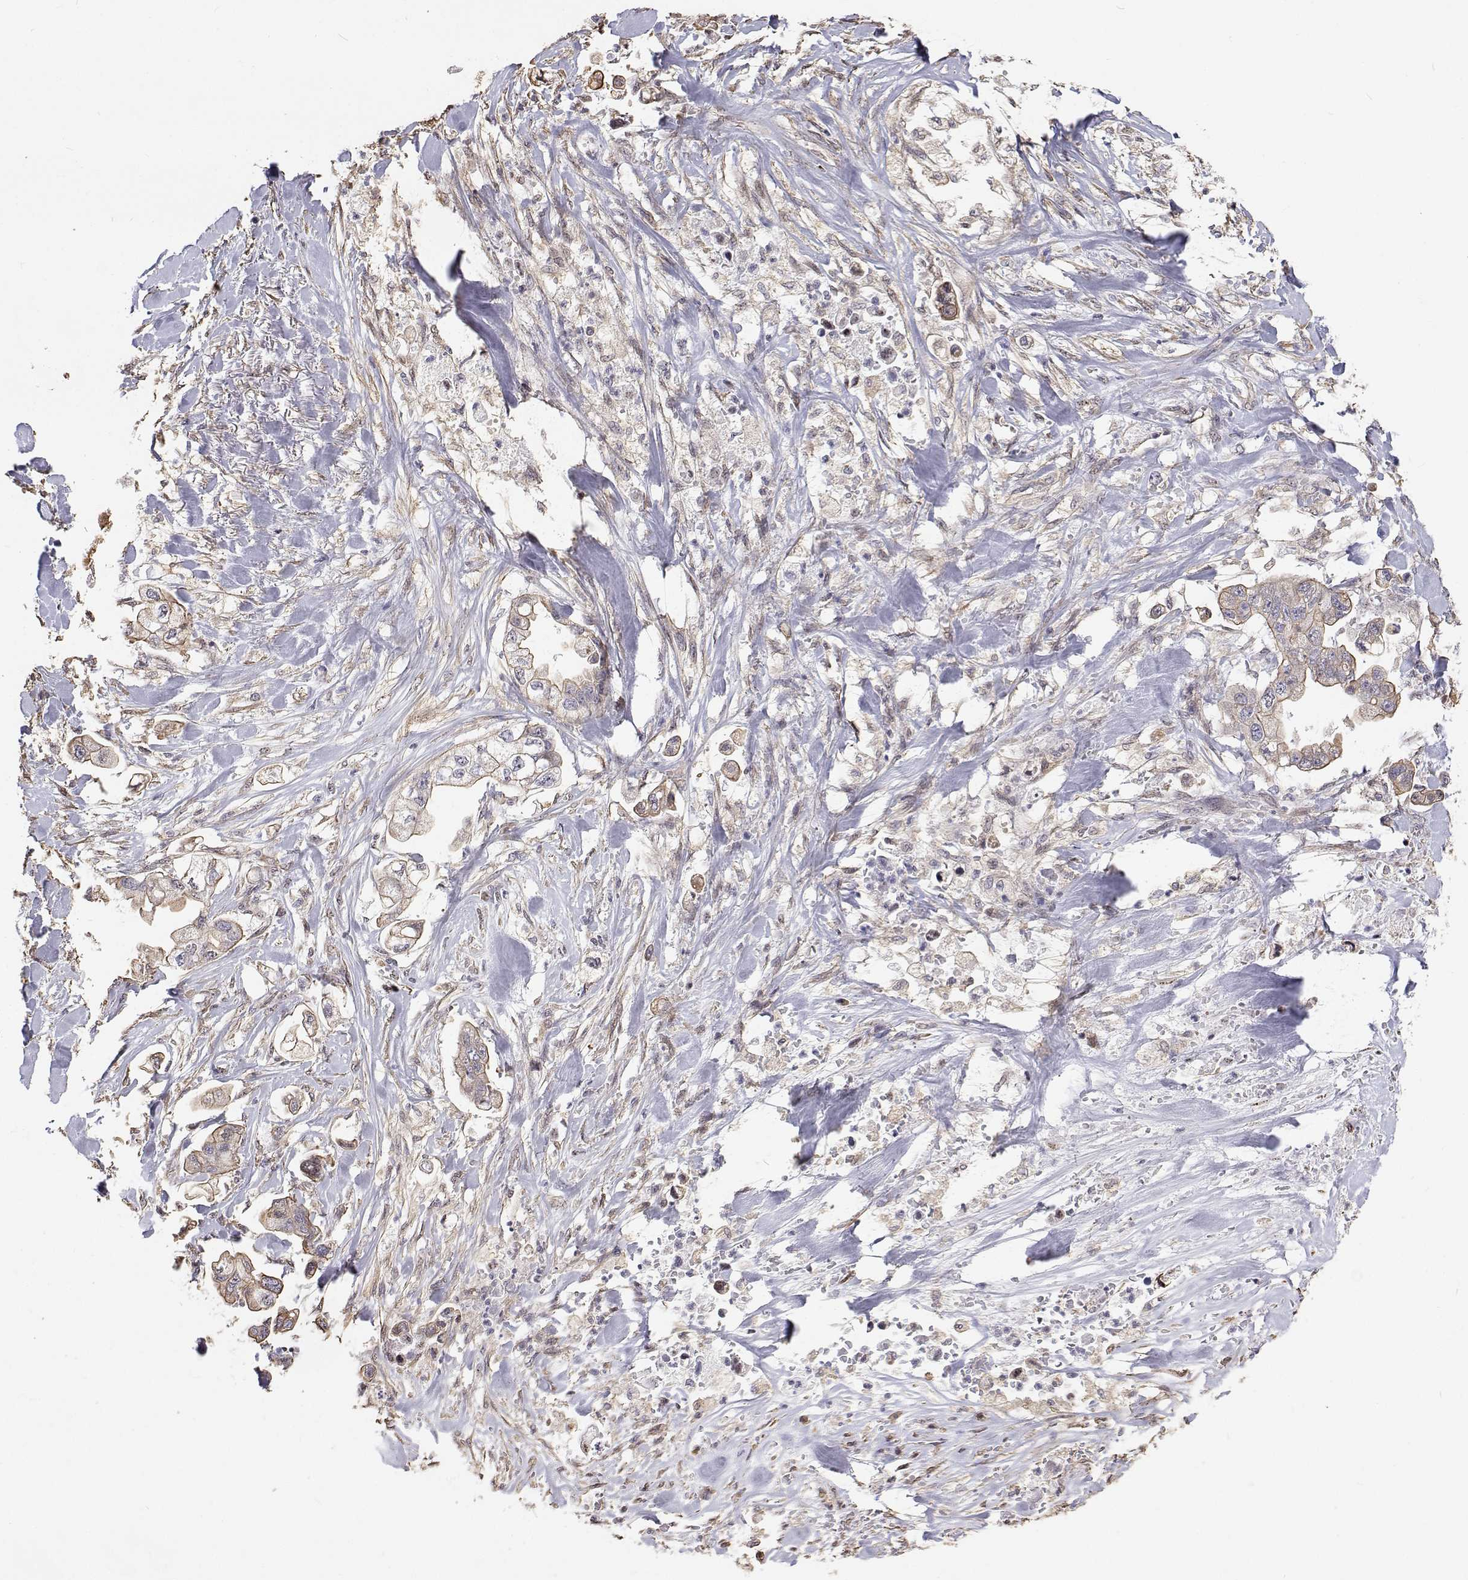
{"staining": {"intensity": "weak", "quantity": "25%-75%", "location": "cytoplasmic/membranous"}, "tissue": "stomach cancer", "cell_type": "Tumor cells", "image_type": "cancer", "snomed": [{"axis": "morphology", "description": "Adenocarcinoma, NOS"}, {"axis": "topography", "description": "Stomach"}], "caption": "Protein staining of stomach cancer tissue exhibits weak cytoplasmic/membranous positivity in about 25%-75% of tumor cells.", "gene": "GSDMA", "patient": {"sex": "male", "age": 62}}